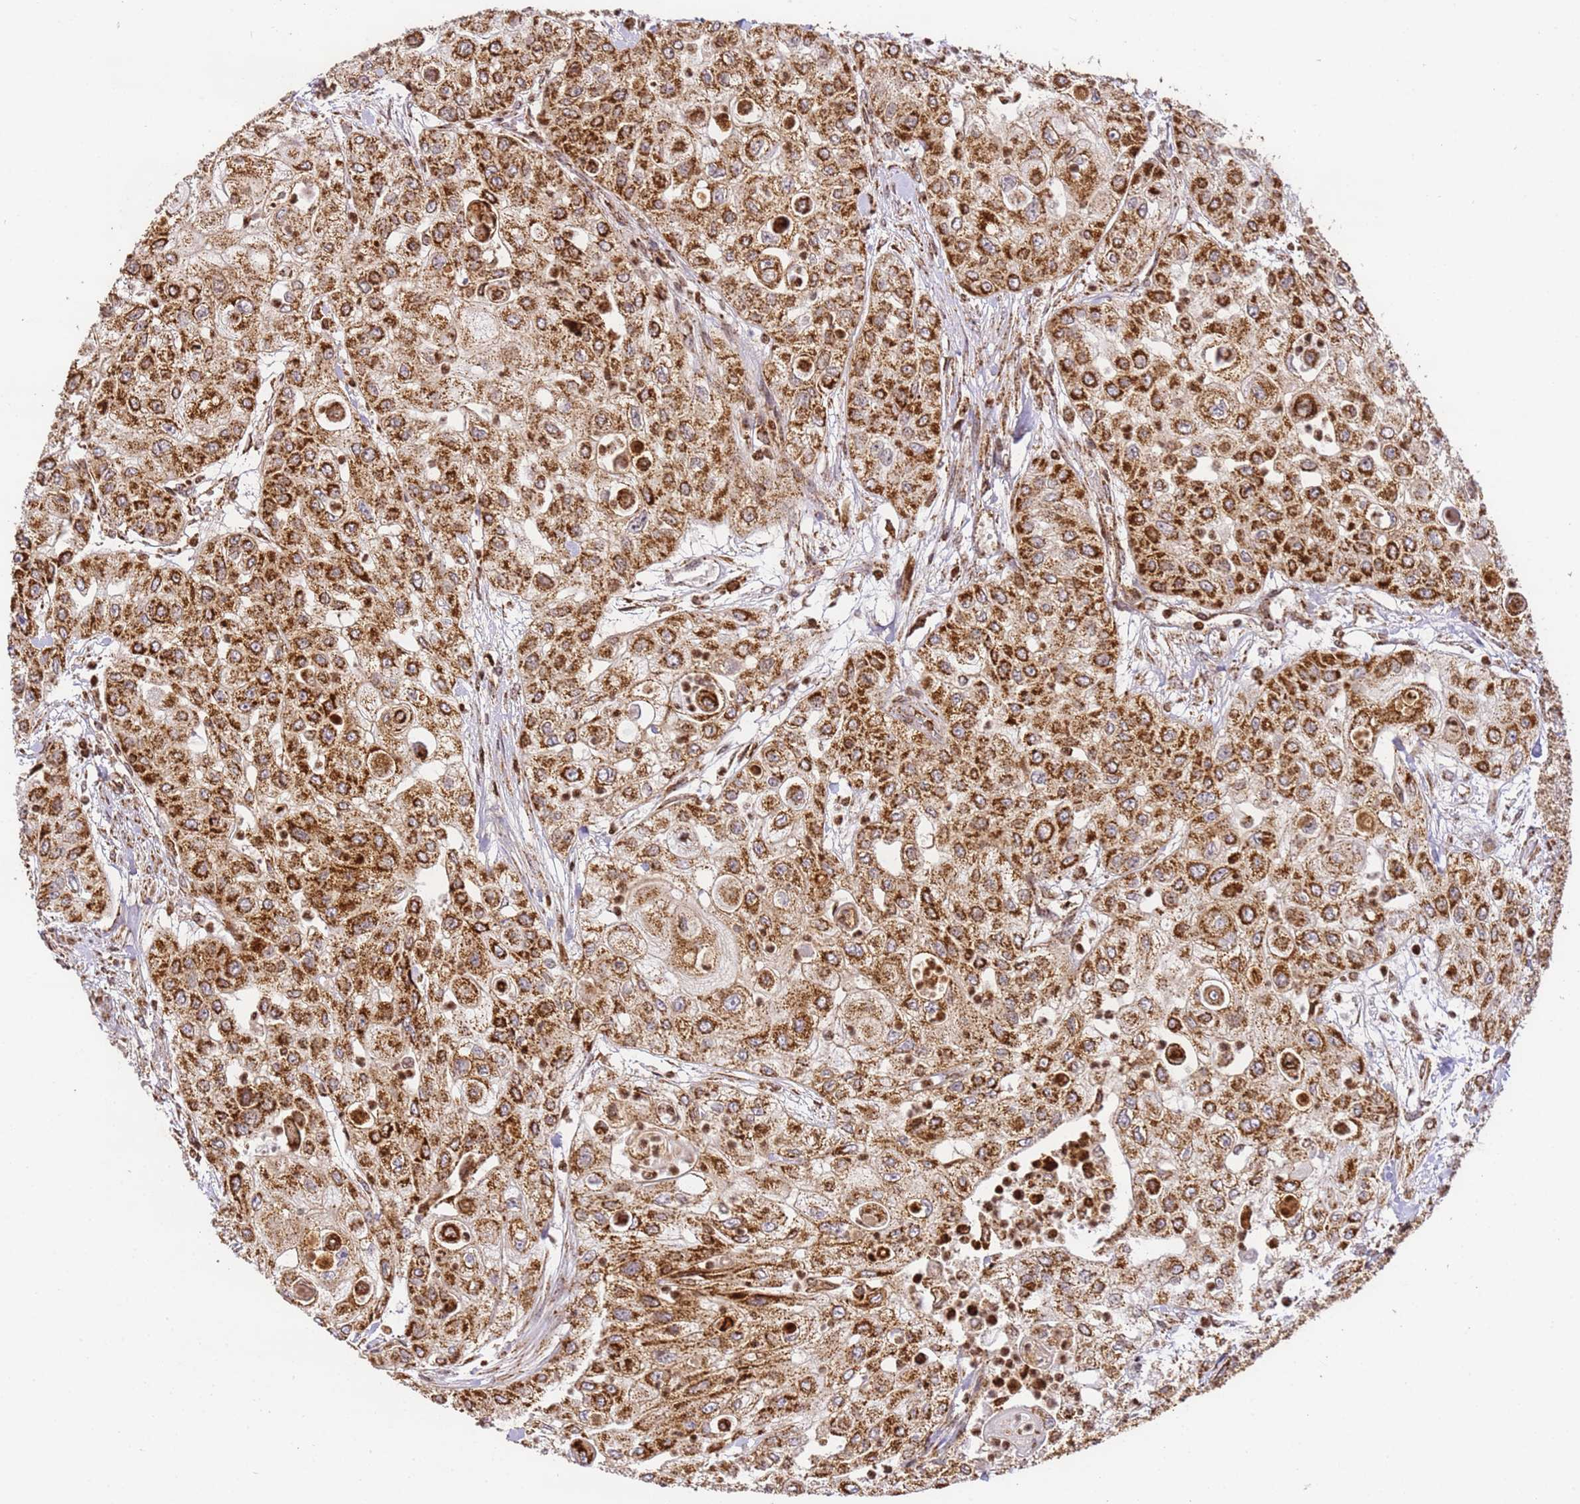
{"staining": {"intensity": "strong", "quantity": ">75%", "location": "cytoplasmic/membranous"}, "tissue": "urothelial cancer", "cell_type": "Tumor cells", "image_type": "cancer", "snomed": [{"axis": "morphology", "description": "Urothelial carcinoma, High grade"}, {"axis": "topography", "description": "Urinary bladder"}], "caption": "Immunohistochemical staining of urothelial carcinoma (high-grade) displays high levels of strong cytoplasmic/membranous staining in about >75% of tumor cells.", "gene": "HSPE1", "patient": {"sex": "female", "age": 79}}